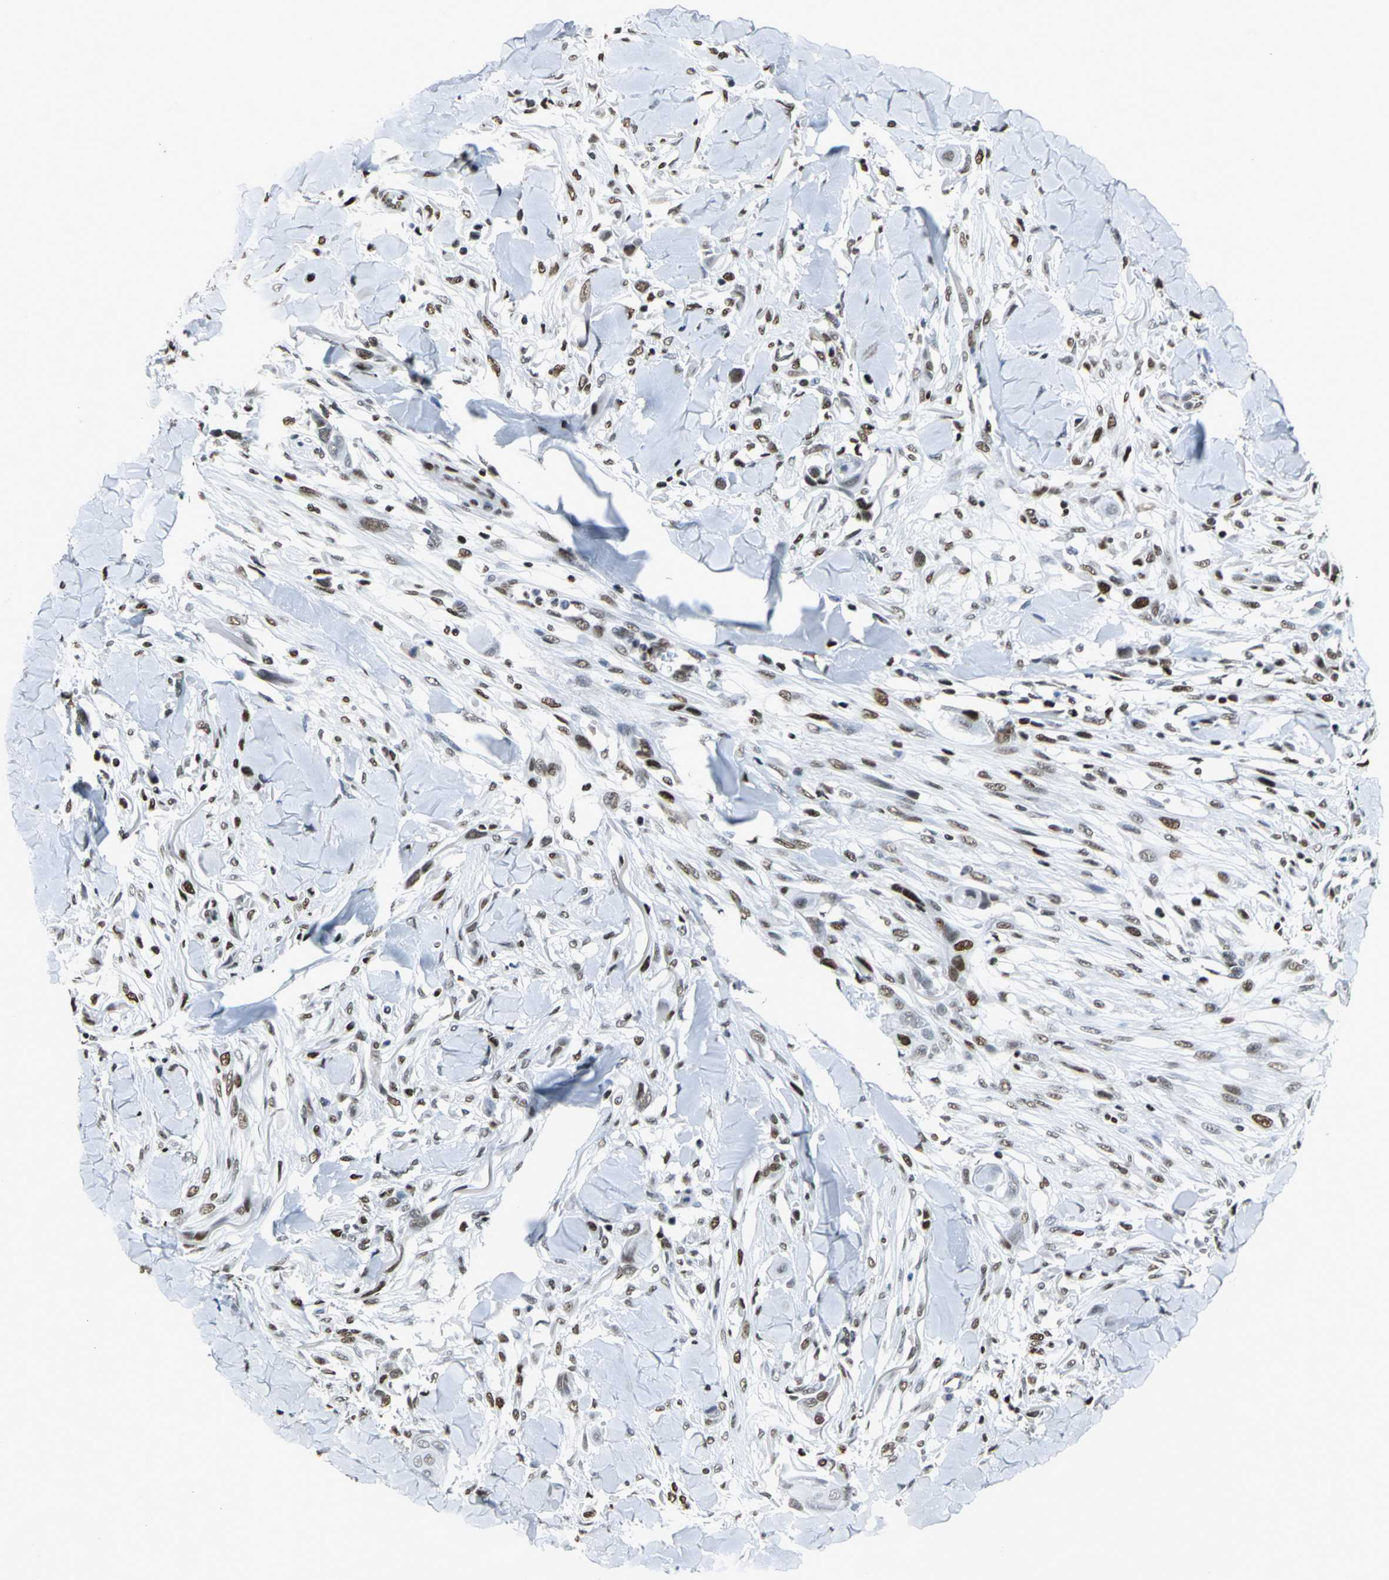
{"staining": {"intensity": "strong", "quantity": ">75%", "location": "nuclear"}, "tissue": "skin cancer", "cell_type": "Tumor cells", "image_type": "cancer", "snomed": [{"axis": "morphology", "description": "Squamous cell carcinoma, NOS"}, {"axis": "topography", "description": "Skin"}], "caption": "Brown immunohistochemical staining in human skin cancer (squamous cell carcinoma) demonstrates strong nuclear positivity in about >75% of tumor cells.", "gene": "HNRNPD", "patient": {"sex": "female", "age": 59}}